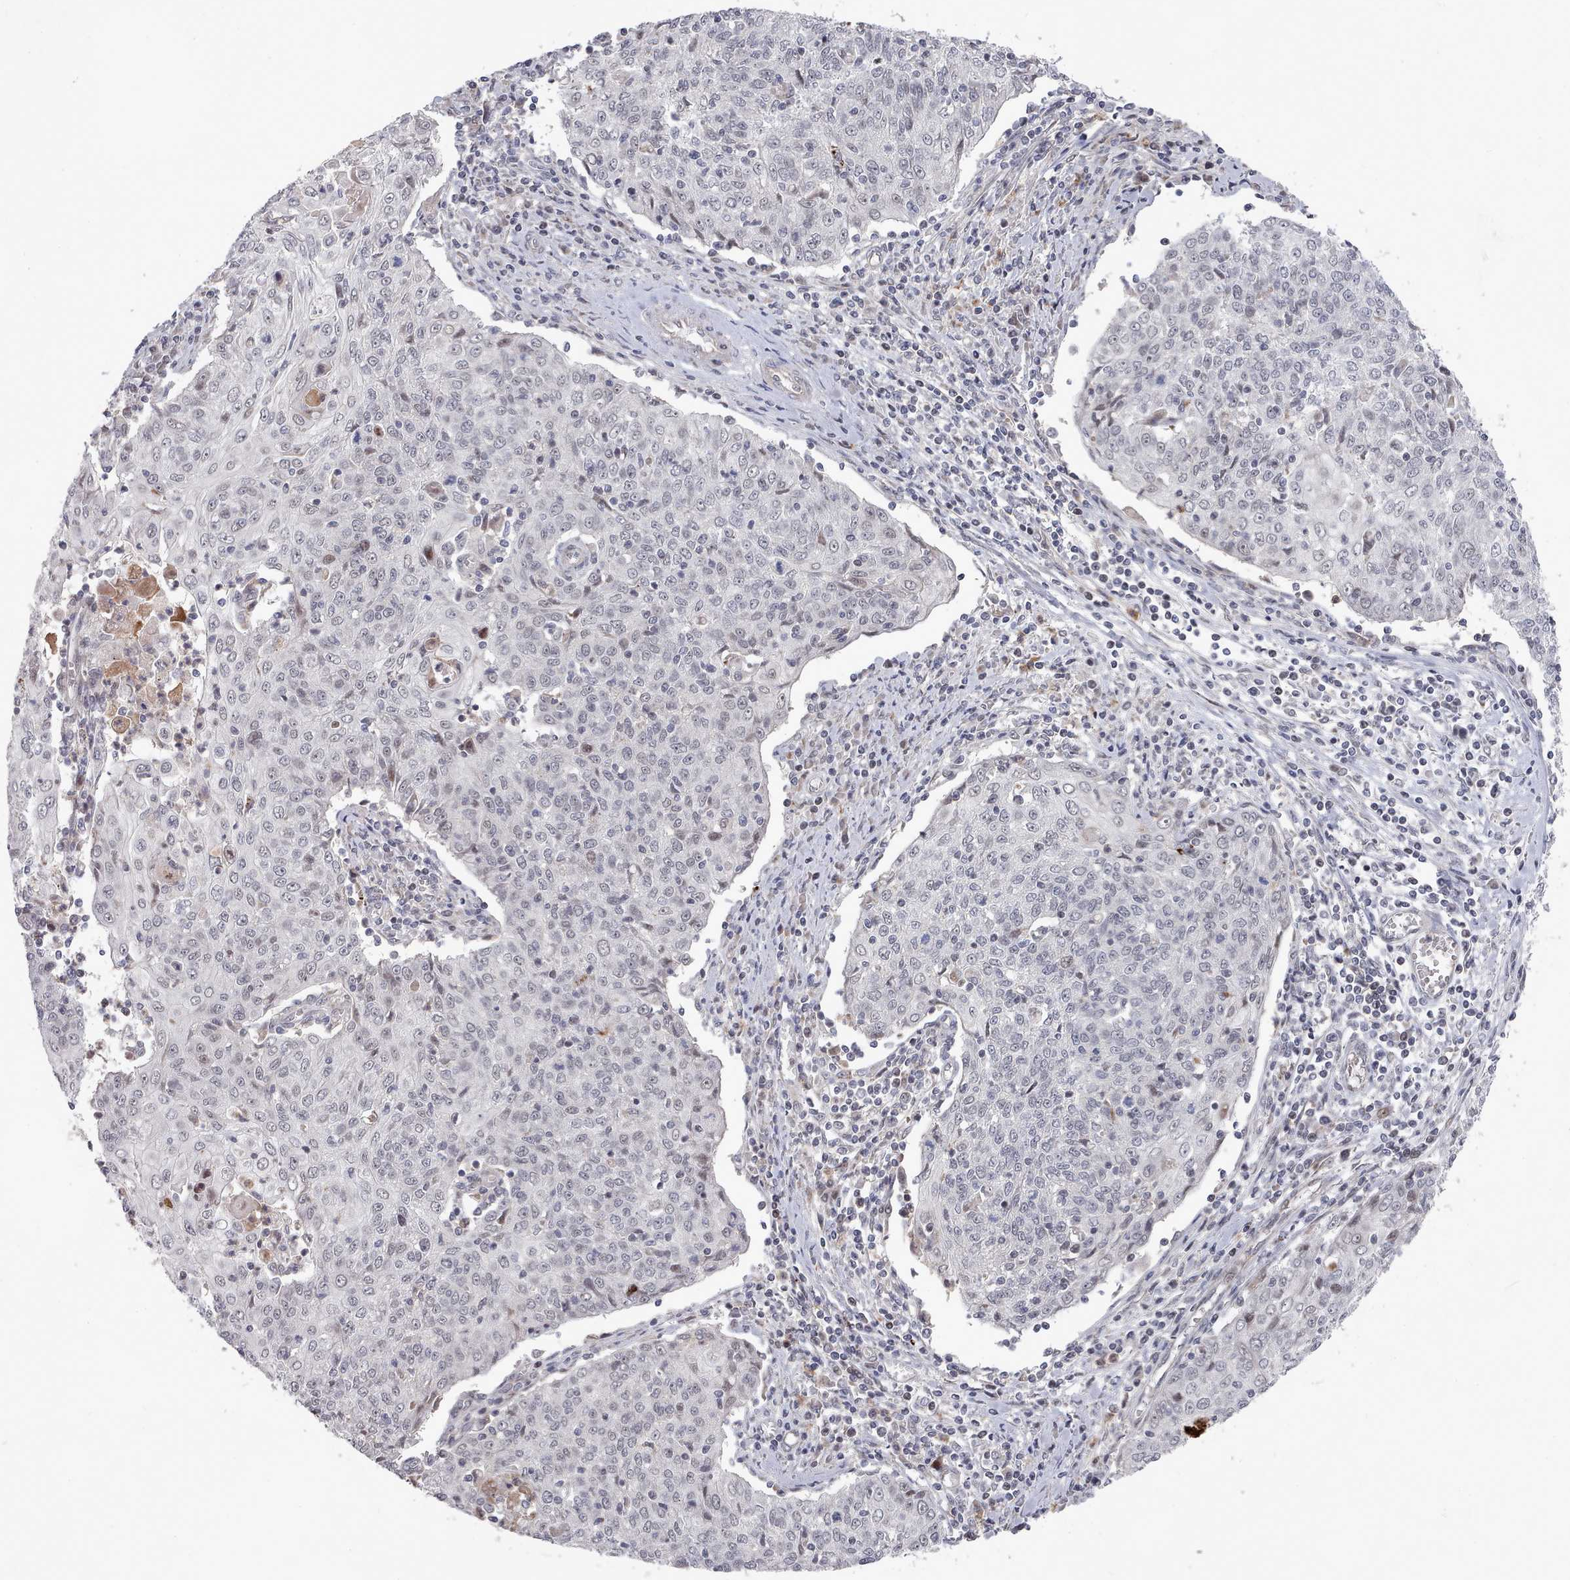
{"staining": {"intensity": "negative", "quantity": "none", "location": "none"}, "tissue": "cervical cancer", "cell_type": "Tumor cells", "image_type": "cancer", "snomed": [{"axis": "morphology", "description": "Squamous cell carcinoma, NOS"}, {"axis": "topography", "description": "Cervix"}], "caption": "The photomicrograph displays no staining of tumor cells in cervical squamous cell carcinoma.", "gene": "CPSF4", "patient": {"sex": "female", "age": 48}}